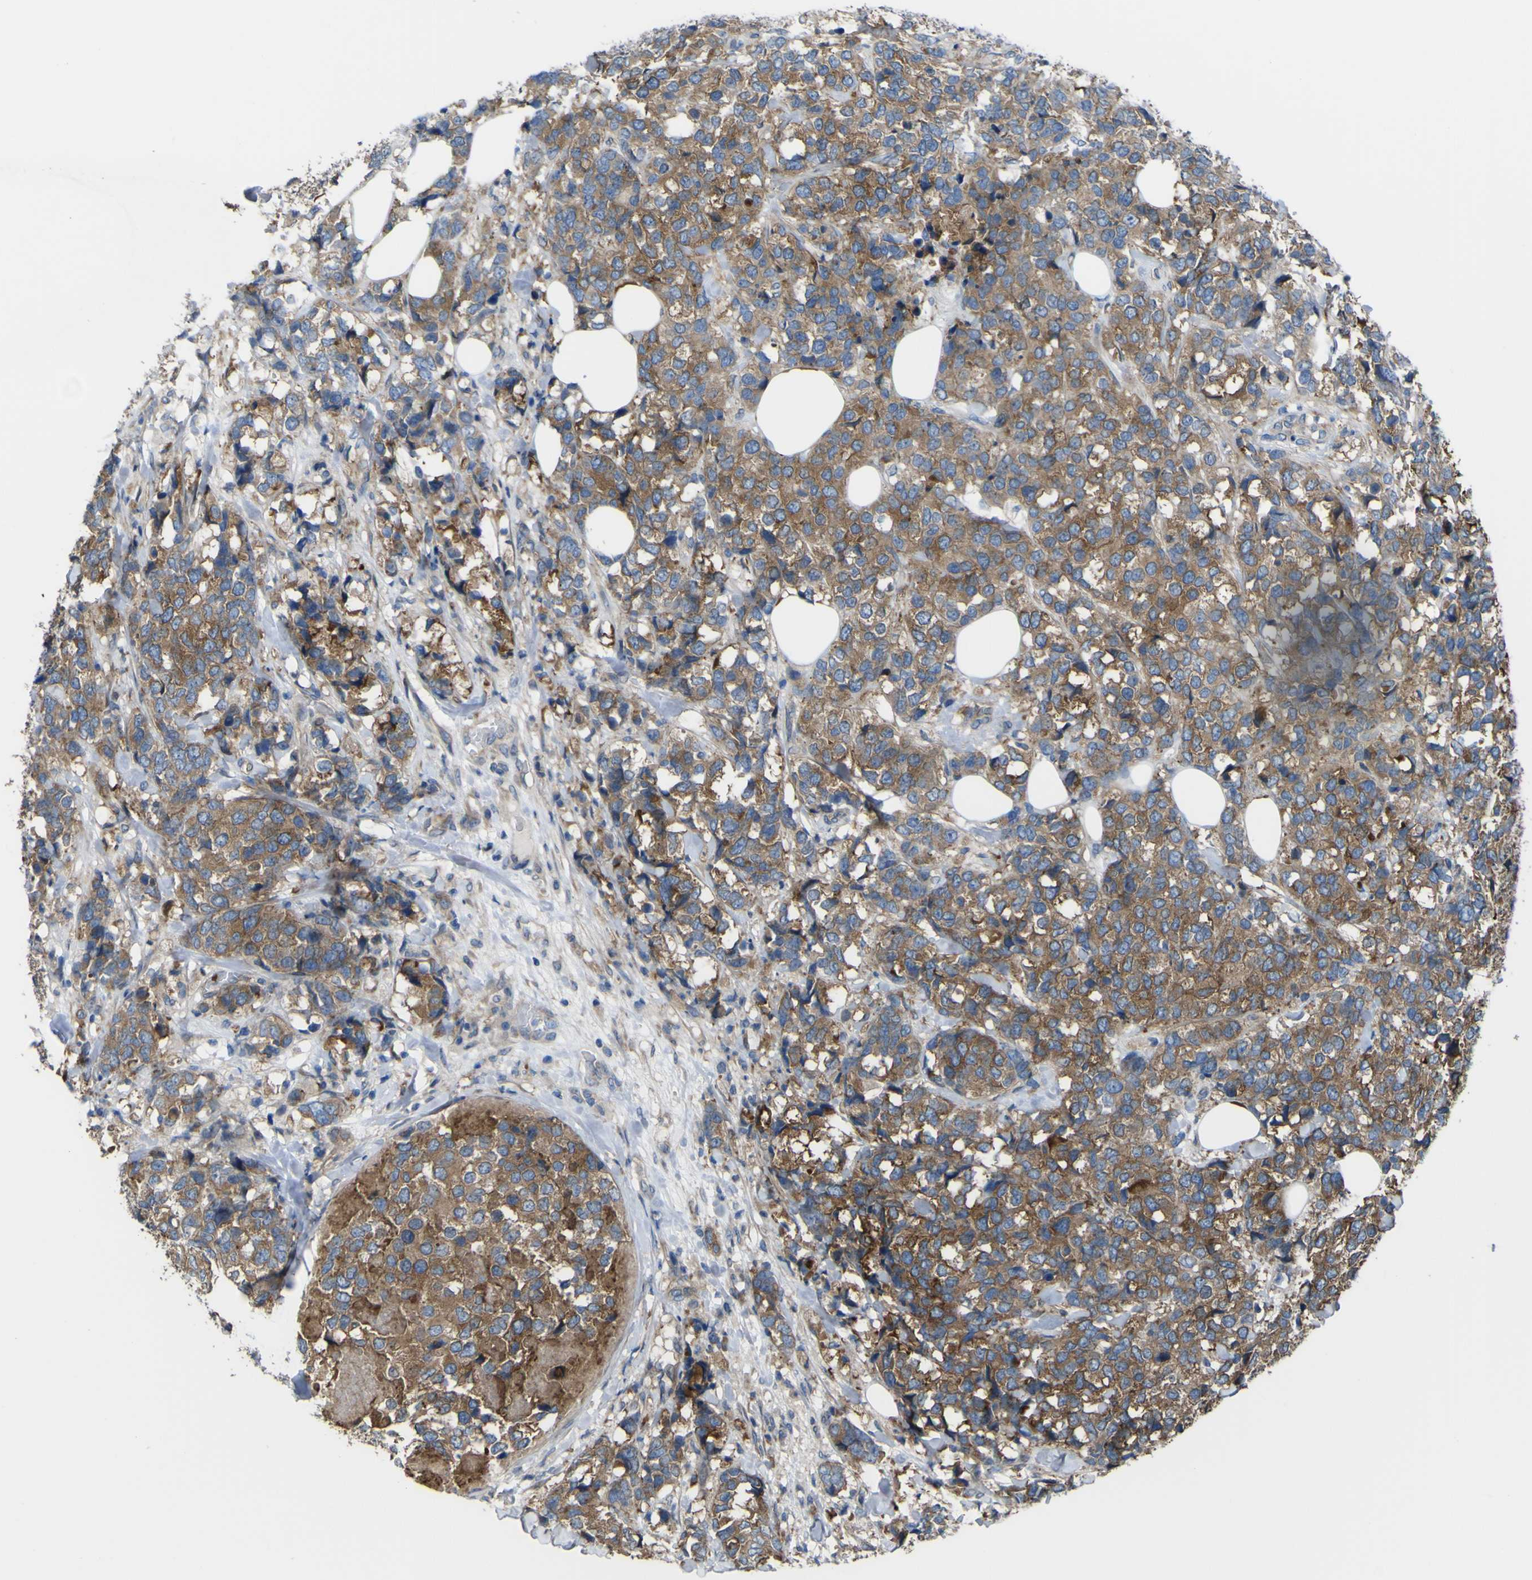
{"staining": {"intensity": "moderate", "quantity": ">75%", "location": "cytoplasmic/membranous"}, "tissue": "breast cancer", "cell_type": "Tumor cells", "image_type": "cancer", "snomed": [{"axis": "morphology", "description": "Lobular carcinoma"}, {"axis": "topography", "description": "Breast"}], "caption": "Lobular carcinoma (breast) stained for a protein (brown) shows moderate cytoplasmic/membranous positive staining in approximately >75% of tumor cells.", "gene": "FBXO30", "patient": {"sex": "female", "age": 59}}